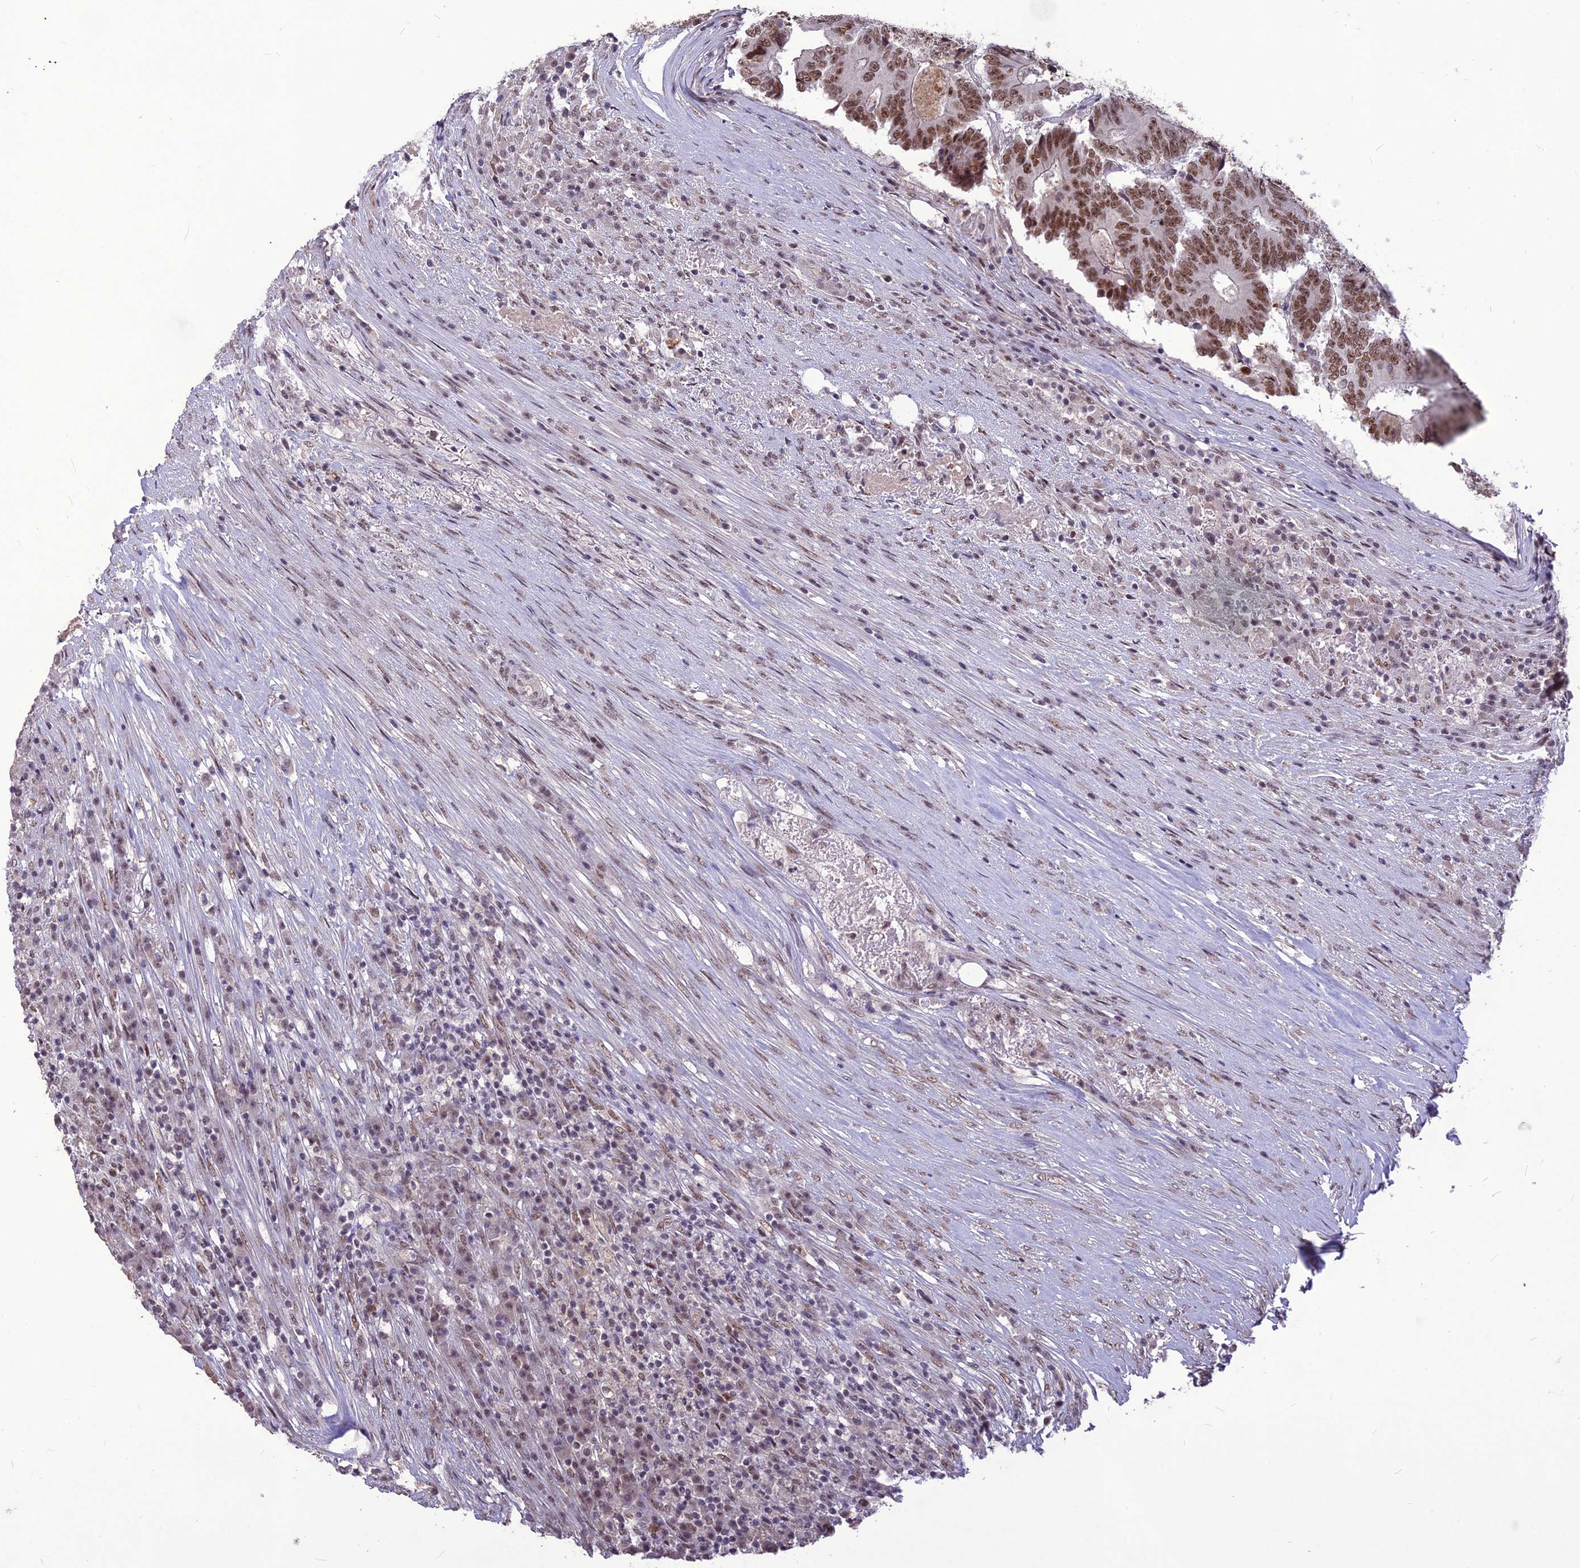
{"staining": {"intensity": "moderate", "quantity": ">75%", "location": "nuclear"}, "tissue": "colorectal cancer", "cell_type": "Tumor cells", "image_type": "cancer", "snomed": [{"axis": "morphology", "description": "Adenocarcinoma, NOS"}, {"axis": "topography", "description": "Colon"}], "caption": "A brown stain highlights moderate nuclear positivity of a protein in adenocarcinoma (colorectal) tumor cells.", "gene": "DIS3", "patient": {"sex": "male", "age": 83}}